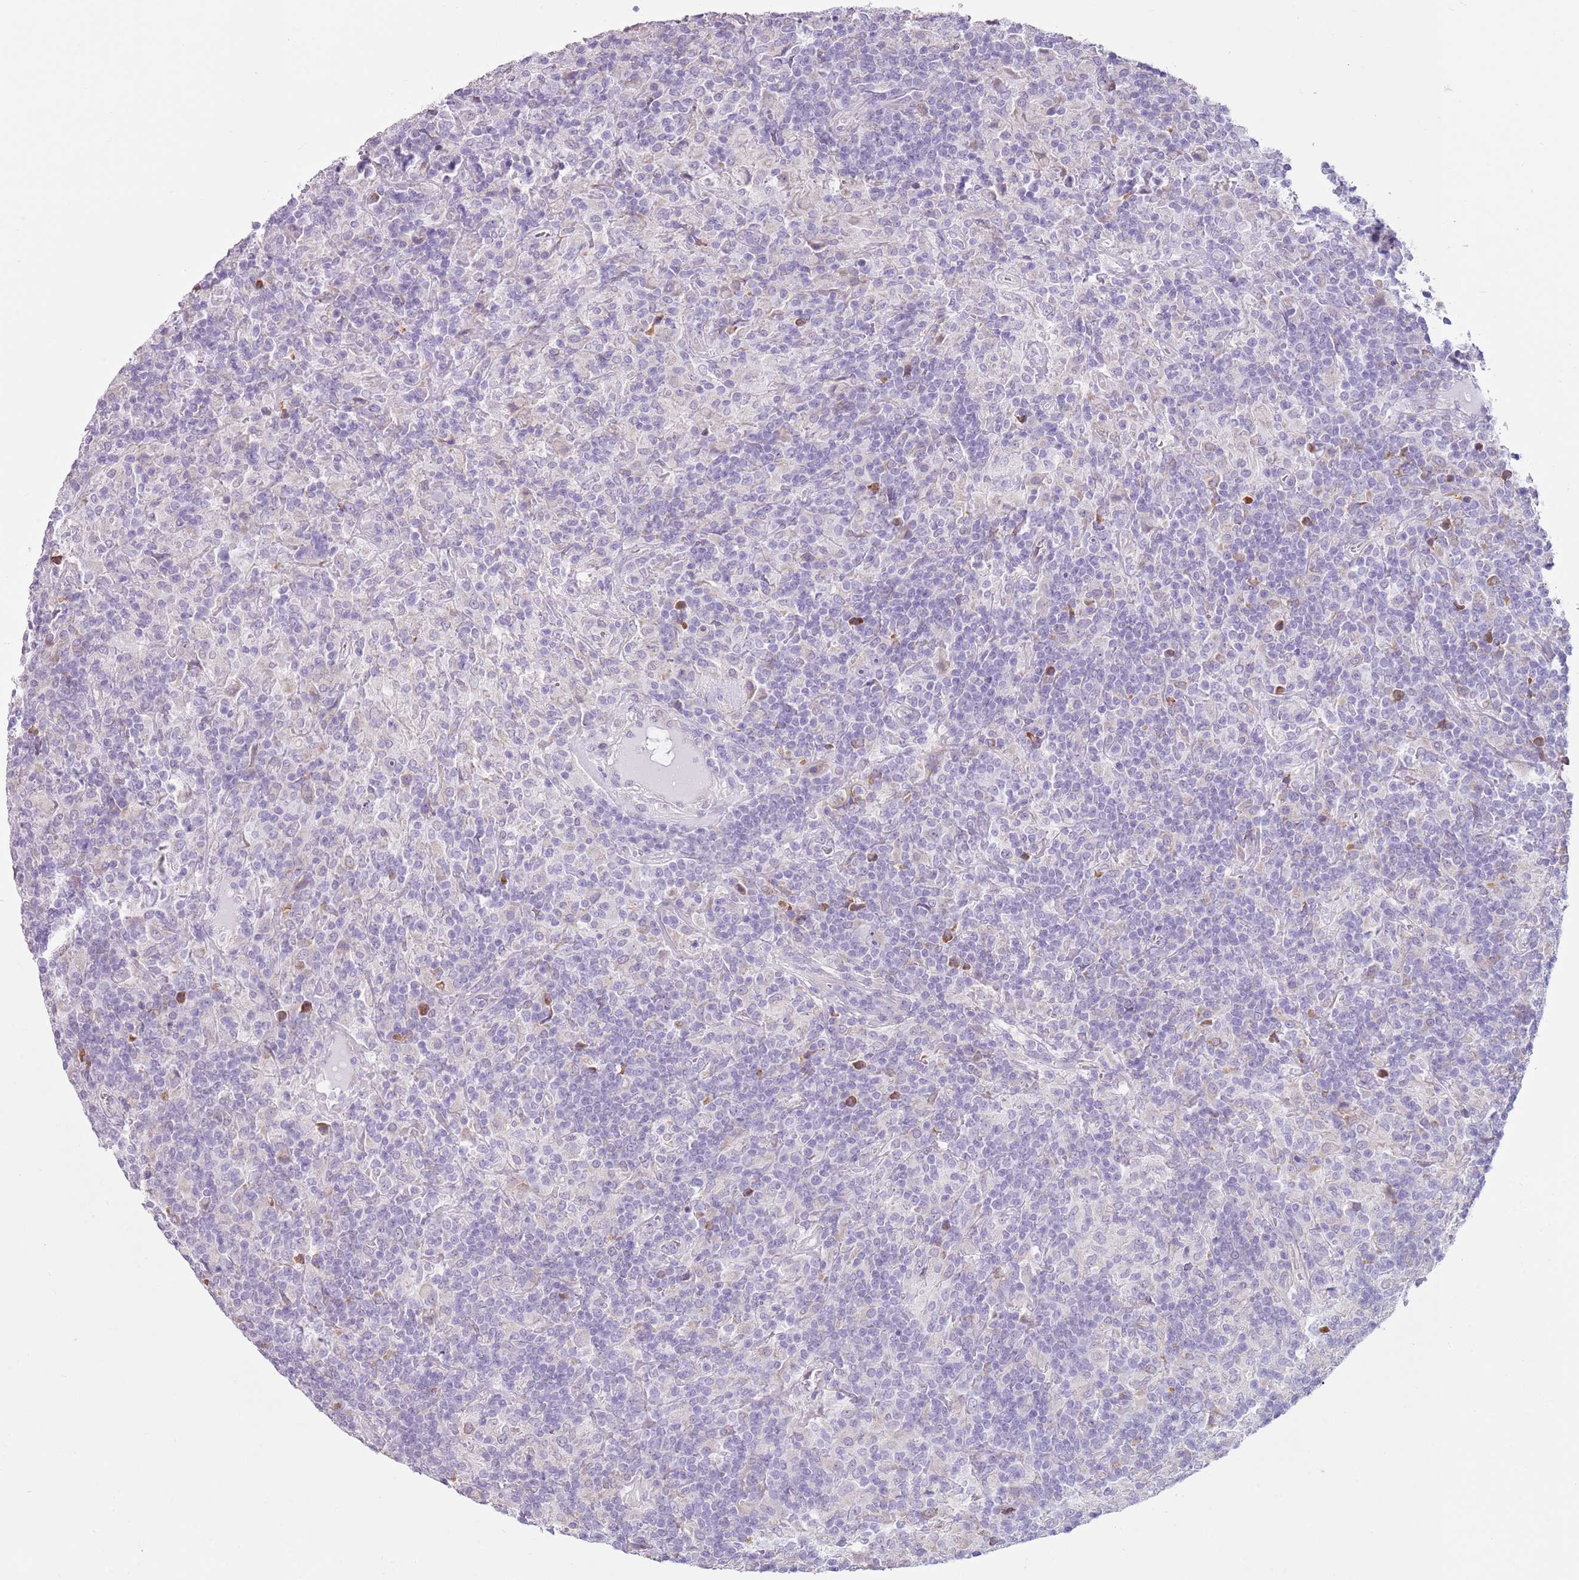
{"staining": {"intensity": "negative", "quantity": "none", "location": "none"}, "tissue": "lymphoma", "cell_type": "Tumor cells", "image_type": "cancer", "snomed": [{"axis": "morphology", "description": "Hodgkin's disease, NOS"}, {"axis": "topography", "description": "Lymph node"}], "caption": "Photomicrograph shows no significant protein positivity in tumor cells of Hodgkin's disease. (Immunohistochemistry (ihc), brightfield microscopy, high magnification).", "gene": "HYOU1", "patient": {"sex": "male", "age": 70}}